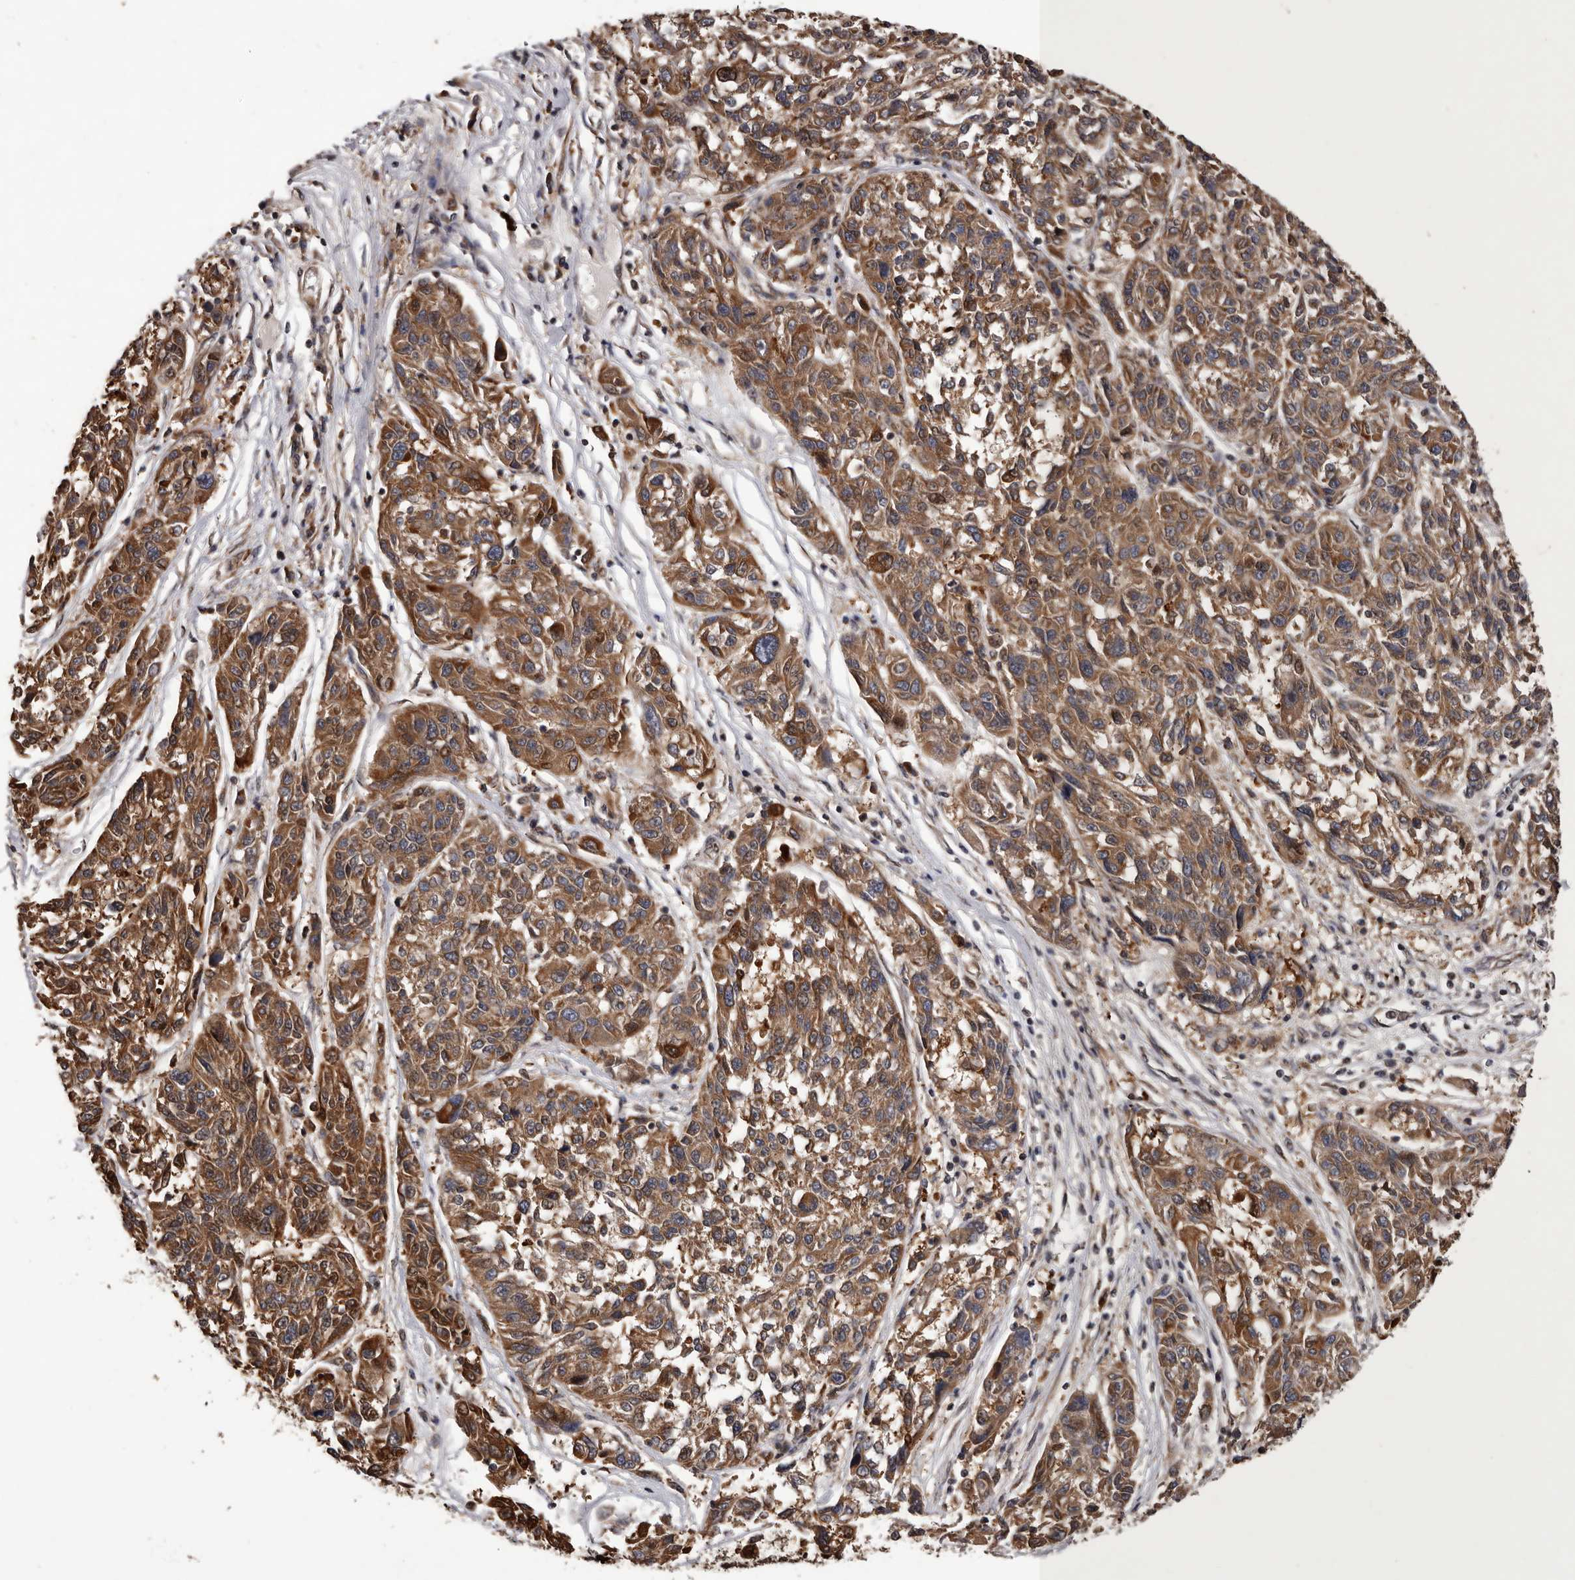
{"staining": {"intensity": "moderate", "quantity": ">75%", "location": "cytoplasmic/membranous"}, "tissue": "melanoma", "cell_type": "Tumor cells", "image_type": "cancer", "snomed": [{"axis": "morphology", "description": "Malignant melanoma, NOS"}, {"axis": "topography", "description": "Skin"}], "caption": "Immunohistochemical staining of malignant melanoma exhibits medium levels of moderate cytoplasmic/membranous positivity in about >75% of tumor cells. (IHC, brightfield microscopy, high magnification).", "gene": "GADD45B", "patient": {"sex": "male", "age": 53}}